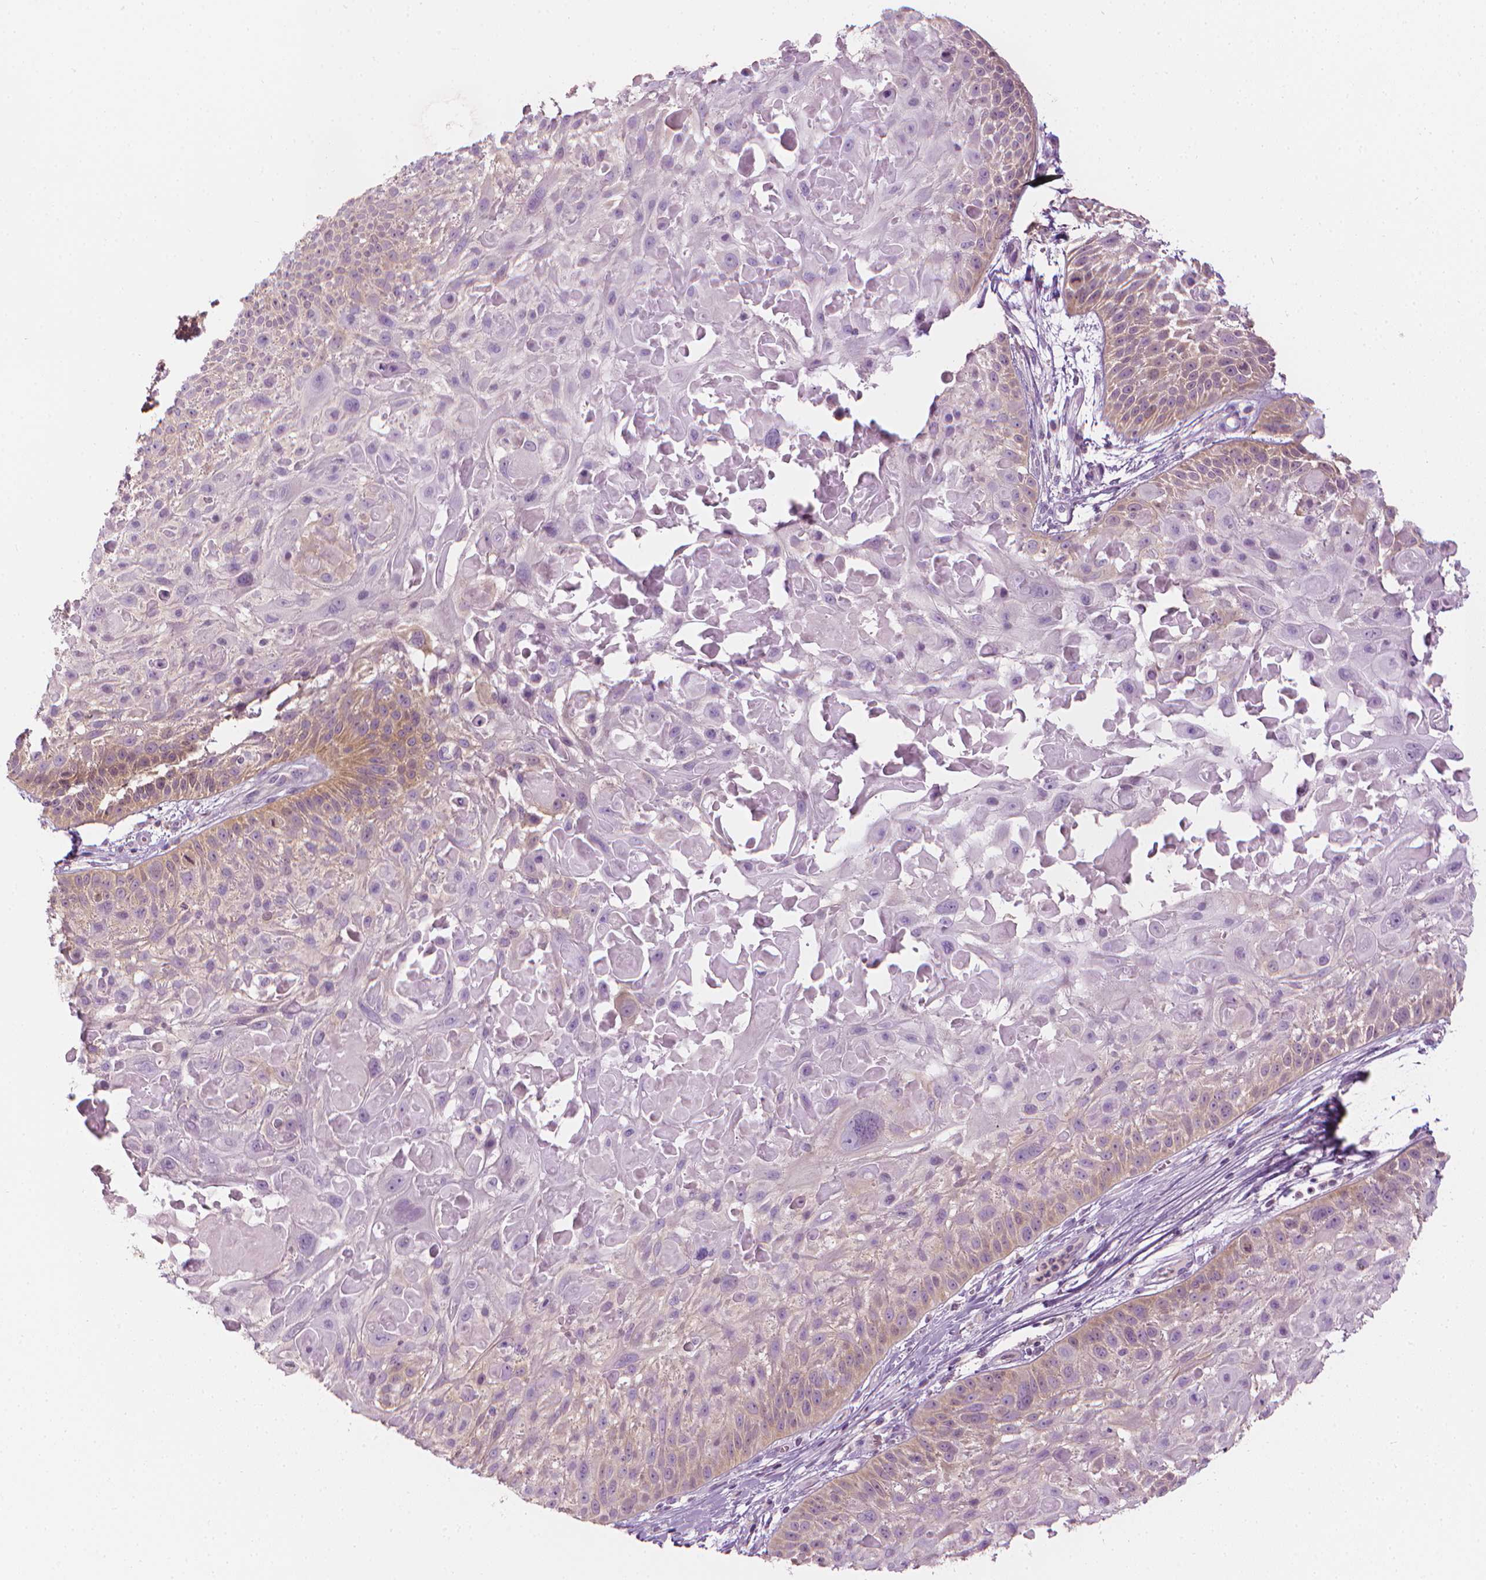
{"staining": {"intensity": "weak", "quantity": "<25%", "location": "cytoplasmic/membranous"}, "tissue": "skin cancer", "cell_type": "Tumor cells", "image_type": "cancer", "snomed": [{"axis": "morphology", "description": "Squamous cell carcinoma, NOS"}, {"axis": "topography", "description": "Skin"}, {"axis": "topography", "description": "Anal"}], "caption": "This is an immunohistochemistry micrograph of human squamous cell carcinoma (skin). There is no staining in tumor cells.", "gene": "SHMT1", "patient": {"sex": "female", "age": 75}}